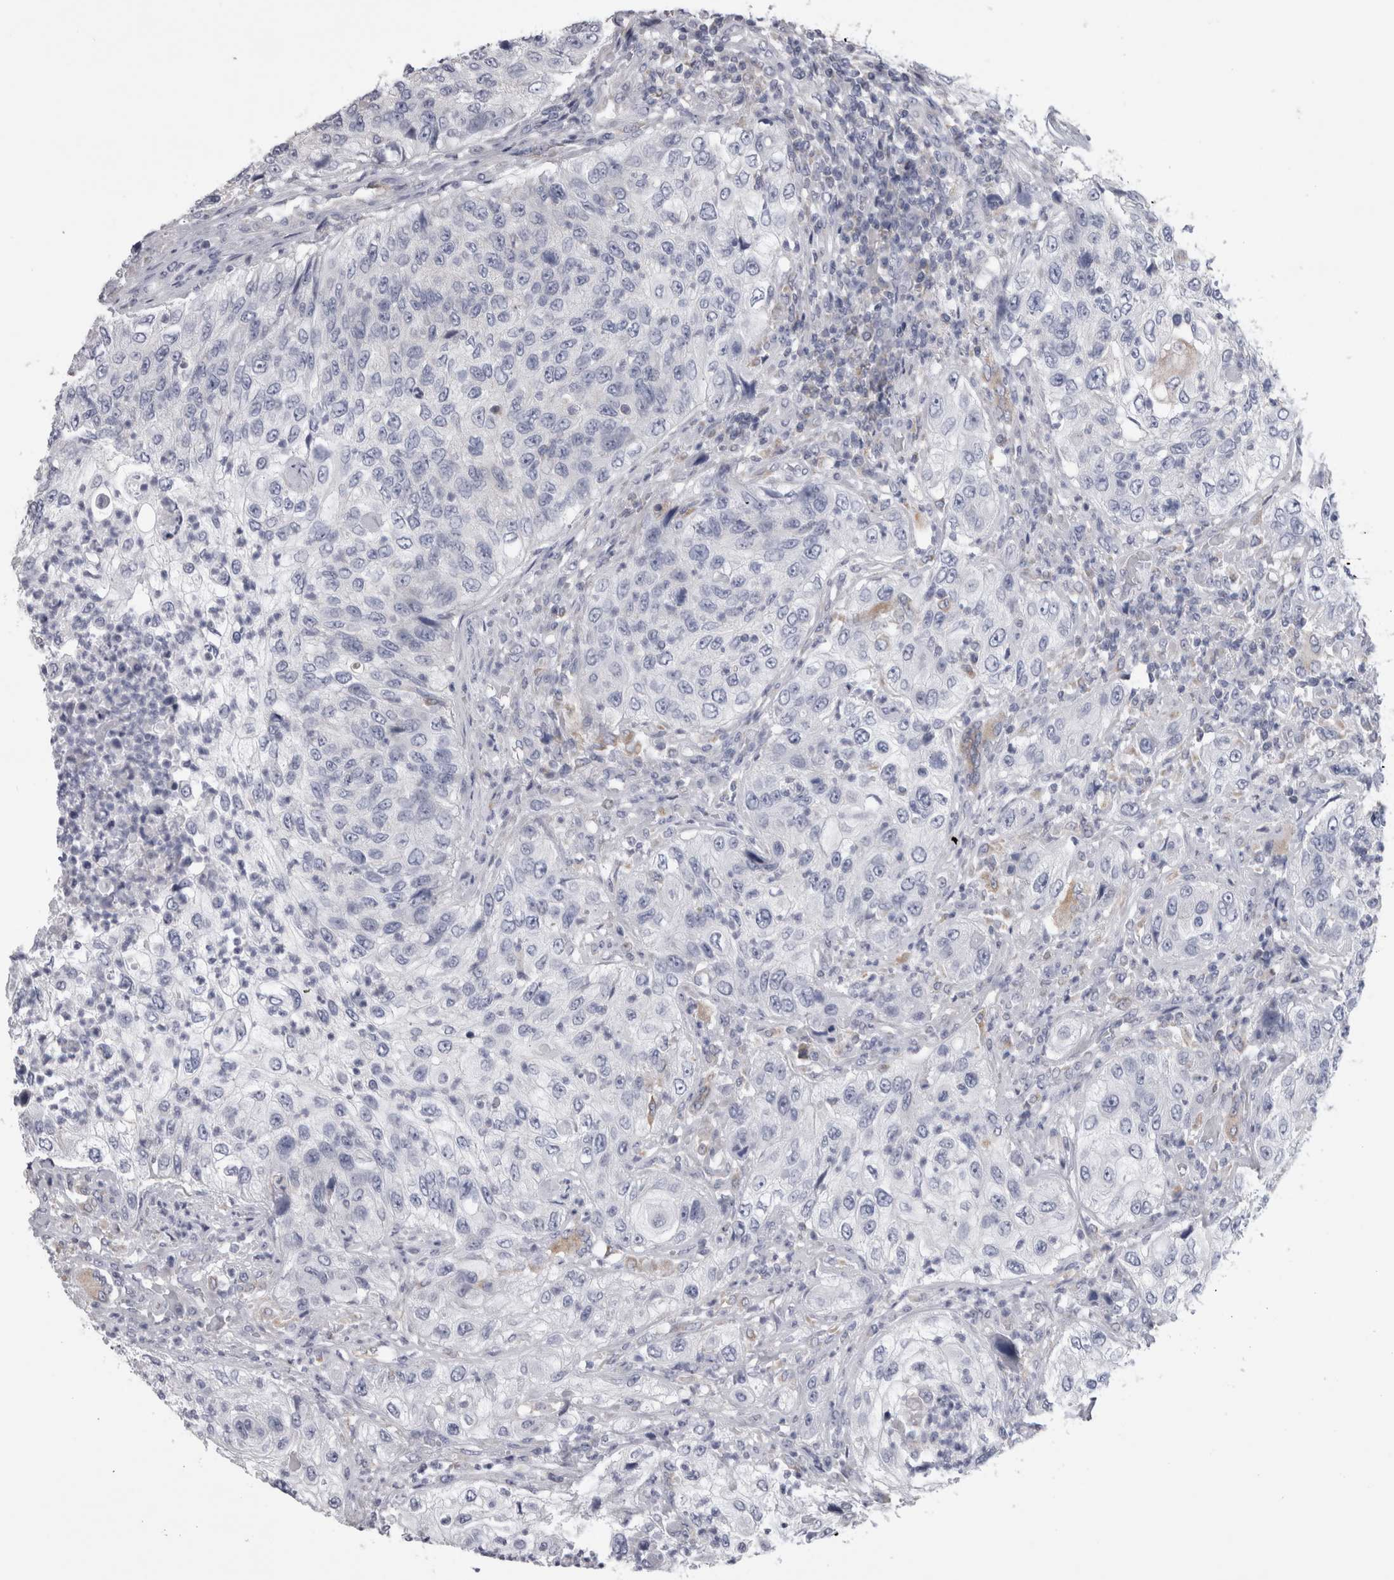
{"staining": {"intensity": "negative", "quantity": "none", "location": "none"}, "tissue": "urothelial cancer", "cell_type": "Tumor cells", "image_type": "cancer", "snomed": [{"axis": "morphology", "description": "Urothelial carcinoma, High grade"}, {"axis": "topography", "description": "Urinary bladder"}], "caption": "Protein analysis of high-grade urothelial carcinoma shows no significant expression in tumor cells.", "gene": "DHRS4", "patient": {"sex": "female", "age": 60}}